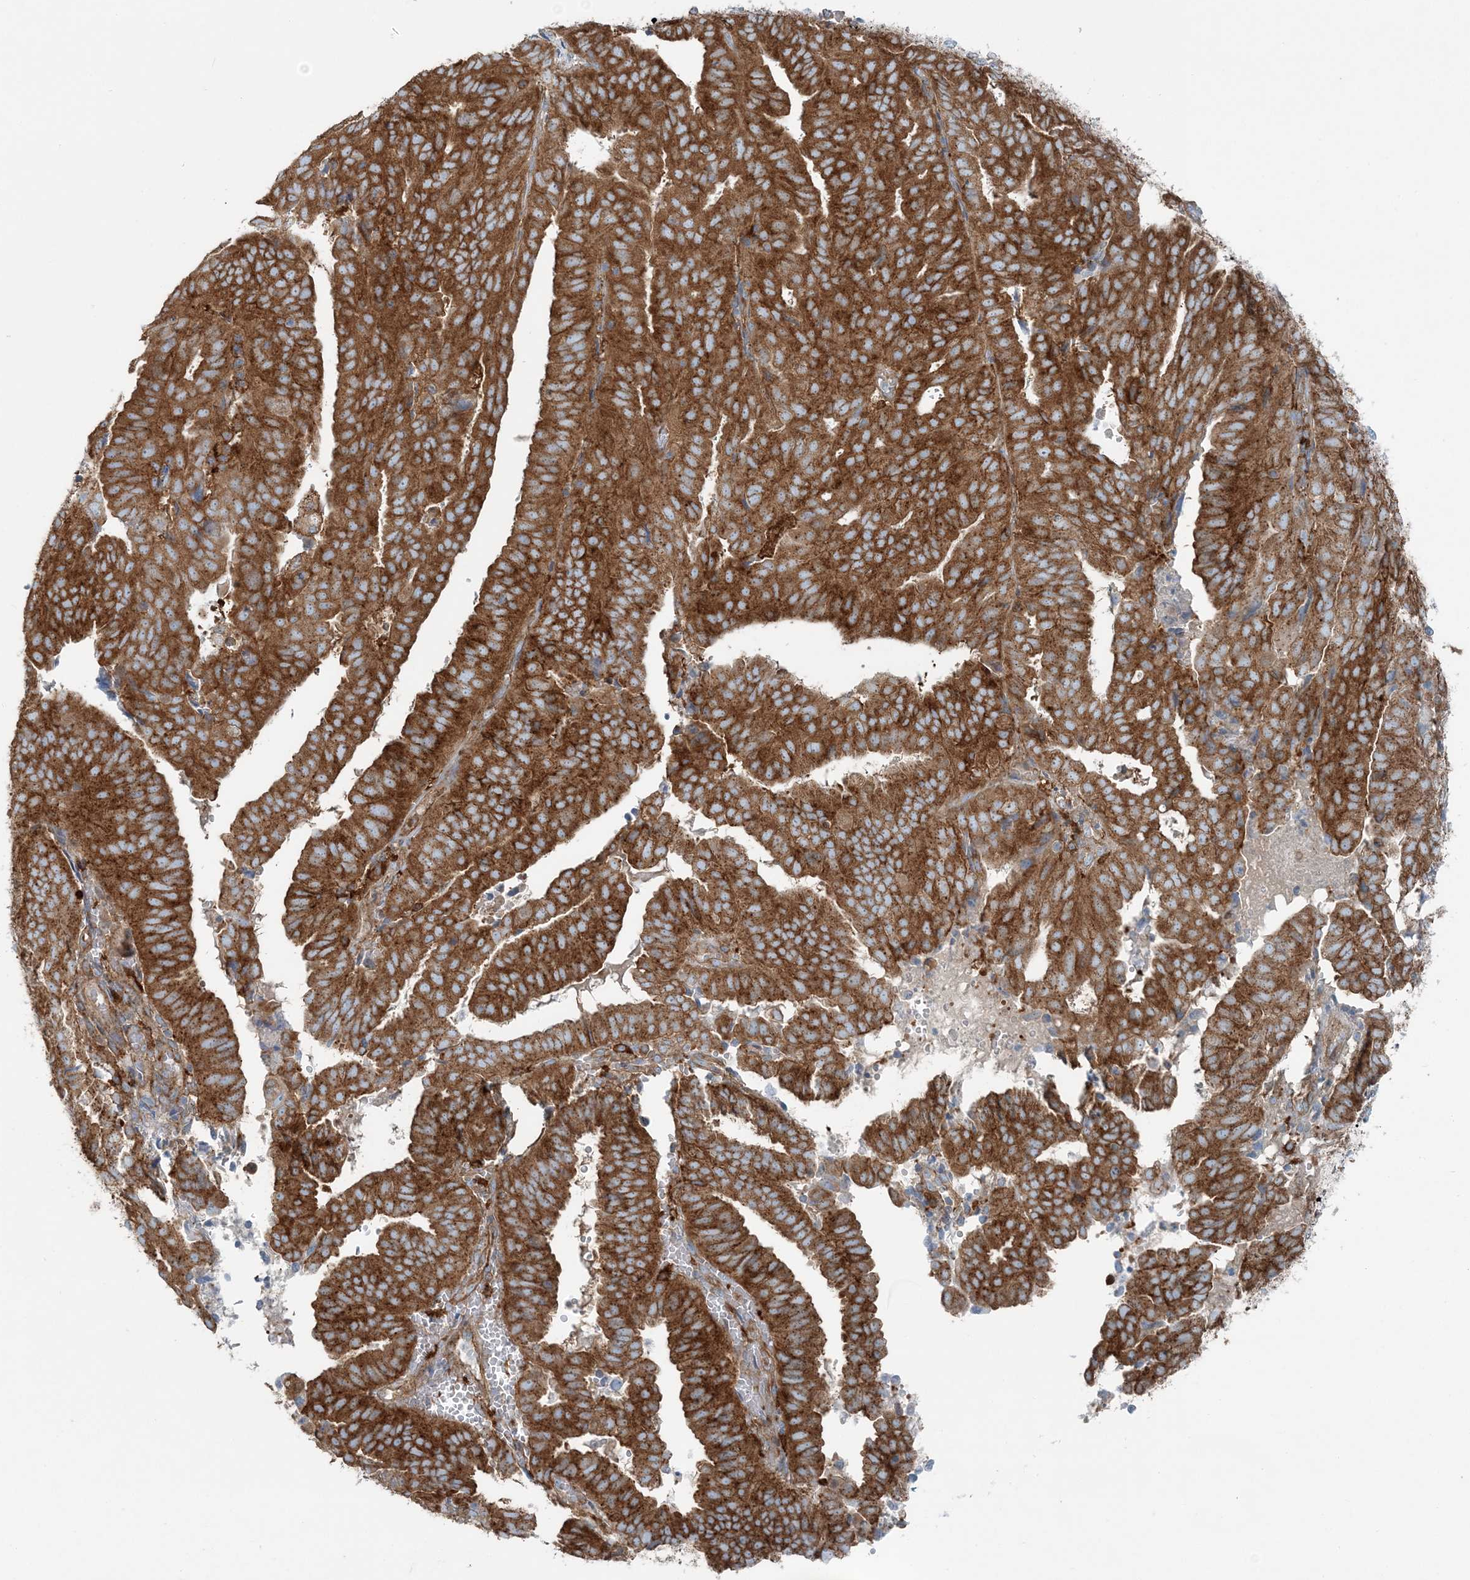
{"staining": {"intensity": "strong", "quantity": ">75%", "location": "cytoplasmic/membranous"}, "tissue": "endometrial cancer", "cell_type": "Tumor cells", "image_type": "cancer", "snomed": [{"axis": "morphology", "description": "Adenocarcinoma, NOS"}, {"axis": "topography", "description": "Uterus"}], "caption": "Strong cytoplasmic/membranous protein expression is present in about >75% of tumor cells in adenocarcinoma (endometrial).", "gene": "SNX2", "patient": {"sex": "female", "age": 77}}